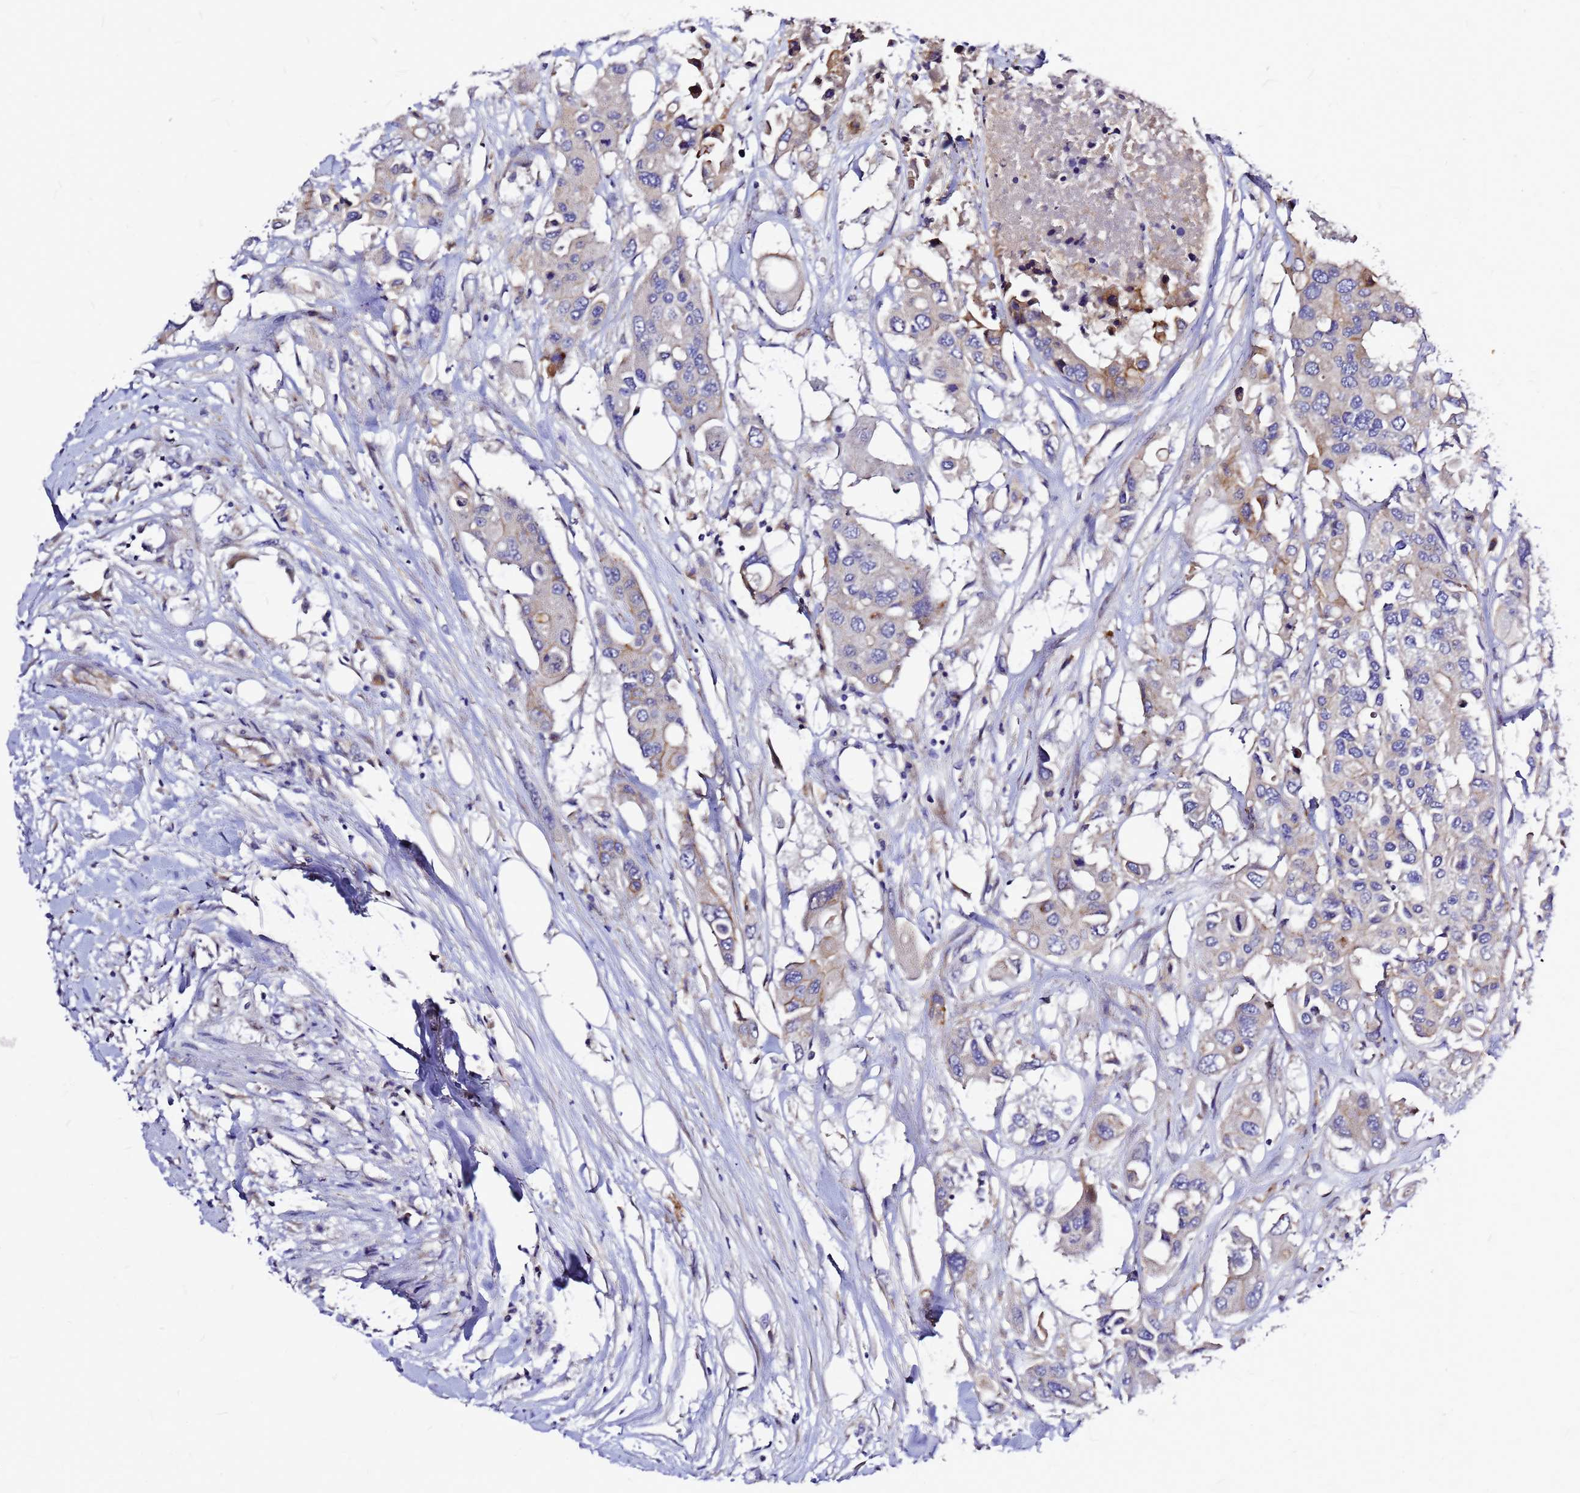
{"staining": {"intensity": "moderate", "quantity": "<25%", "location": "cytoplasmic/membranous"}, "tissue": "colorectal cancer", "cell_type": "Tumor cells", "image_type": "cancer", "snomed": [{"axis": "morphology", "description": "Adenocarcinoma, NOS"}, {"axis": "topography", "description": "Colon"}], "caption": "Adenocarcinoma (colorectal) stained for a protein reveals moderate cytoplasmic/membranous positivity in tumor cells.", "gene": "FBXW5", "patient": {"sex": "male", "age": 77}}